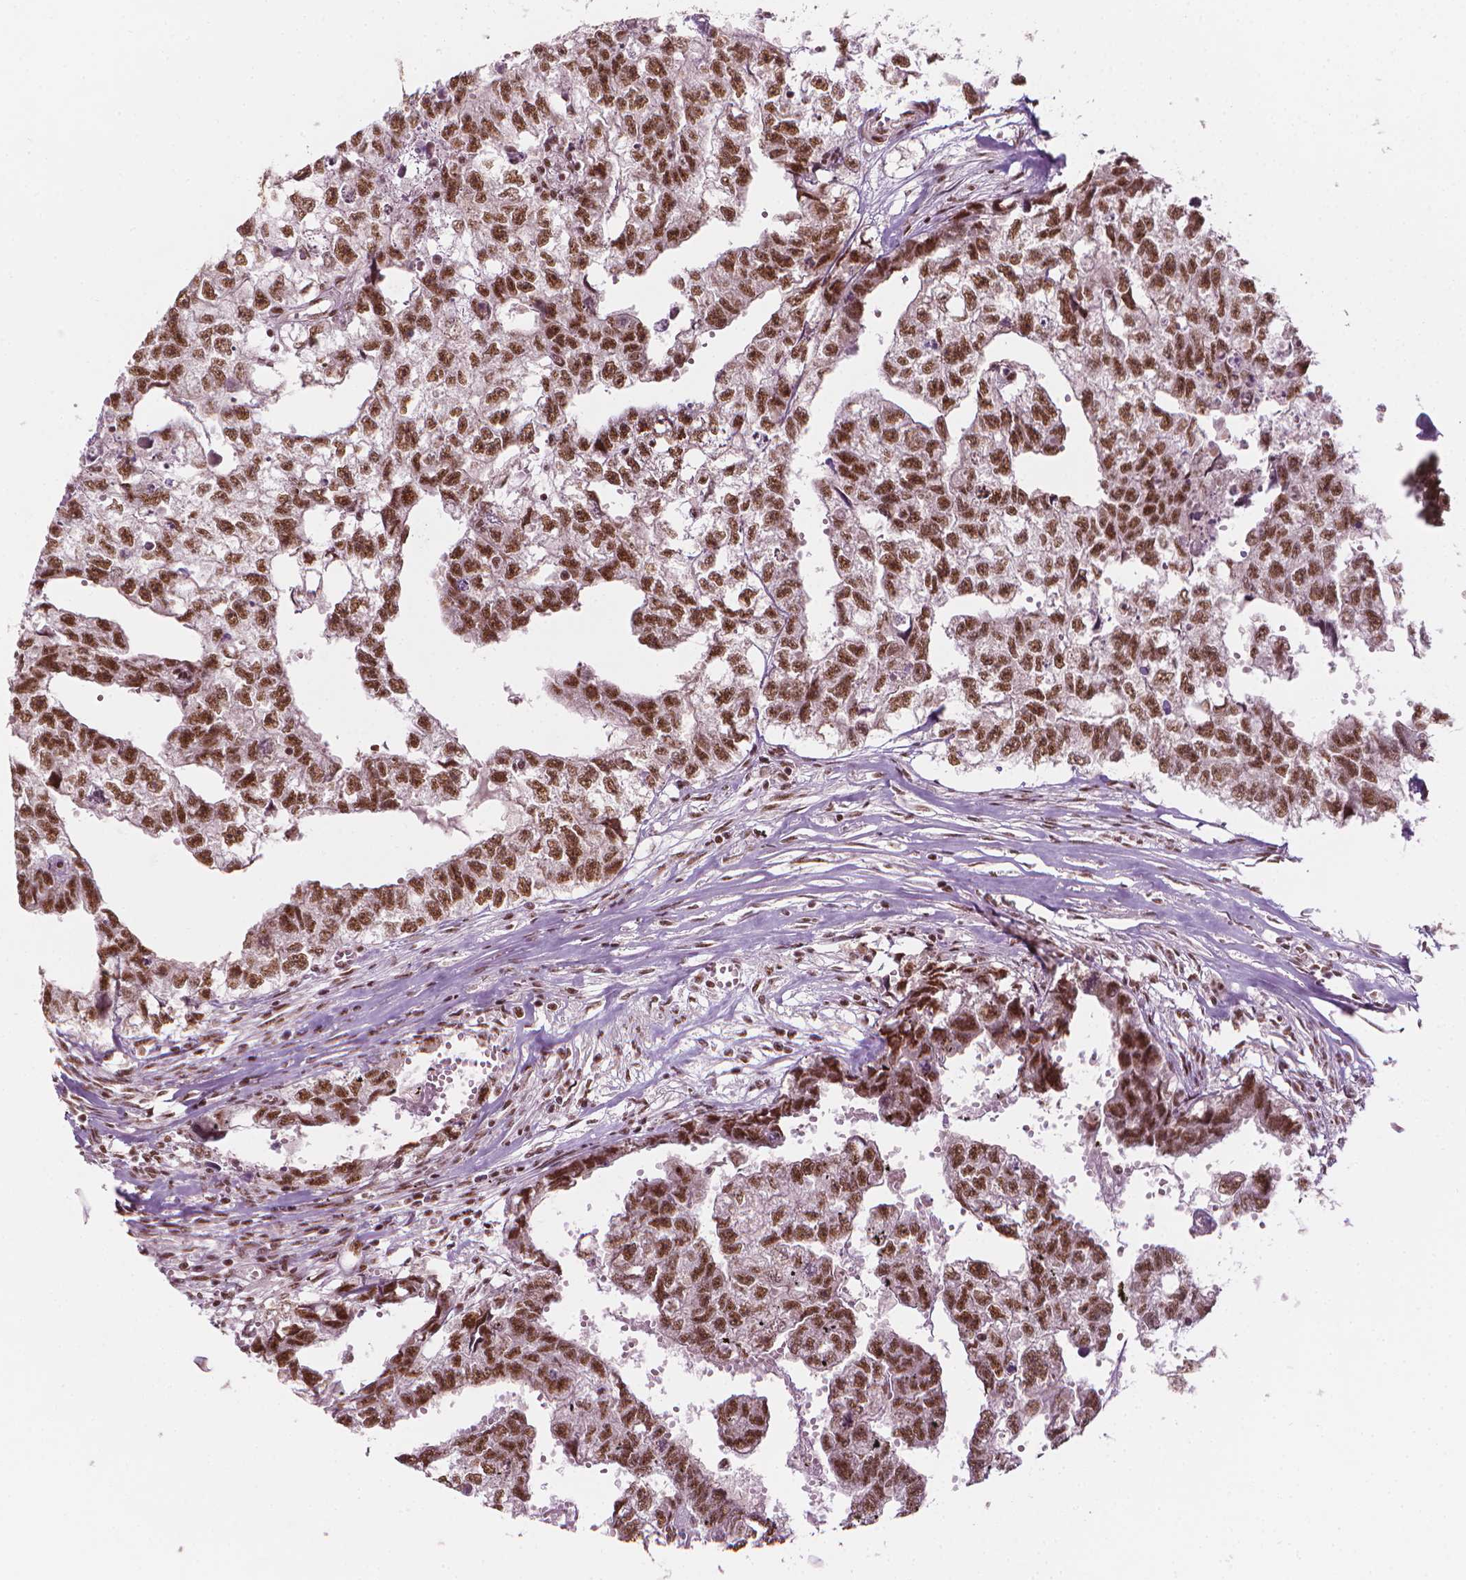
{"staining": {"intensity": "moderate", "quantity": ">75%", "location": "nuclear"}, "tissue": "testis cancer", "cell_type": "Tumor cells", "image_type": "cancer", "snomed": [{"axis": "morphology", "description": "Carcinoma, Embryonal, NOS"}, {"axis": "morphology", "description": "Teratoma, malignant, NOS"}, {"axis": "topography", "description": "Testis"}], "caption": "The photomicrograph demonstrates staining of testis embryonal carcinoma, revealing moderate nuclear protein expression (brown color) within tumor cells.", "gene": "ELF2", "patient": {"sex": "male", "age": 44}}